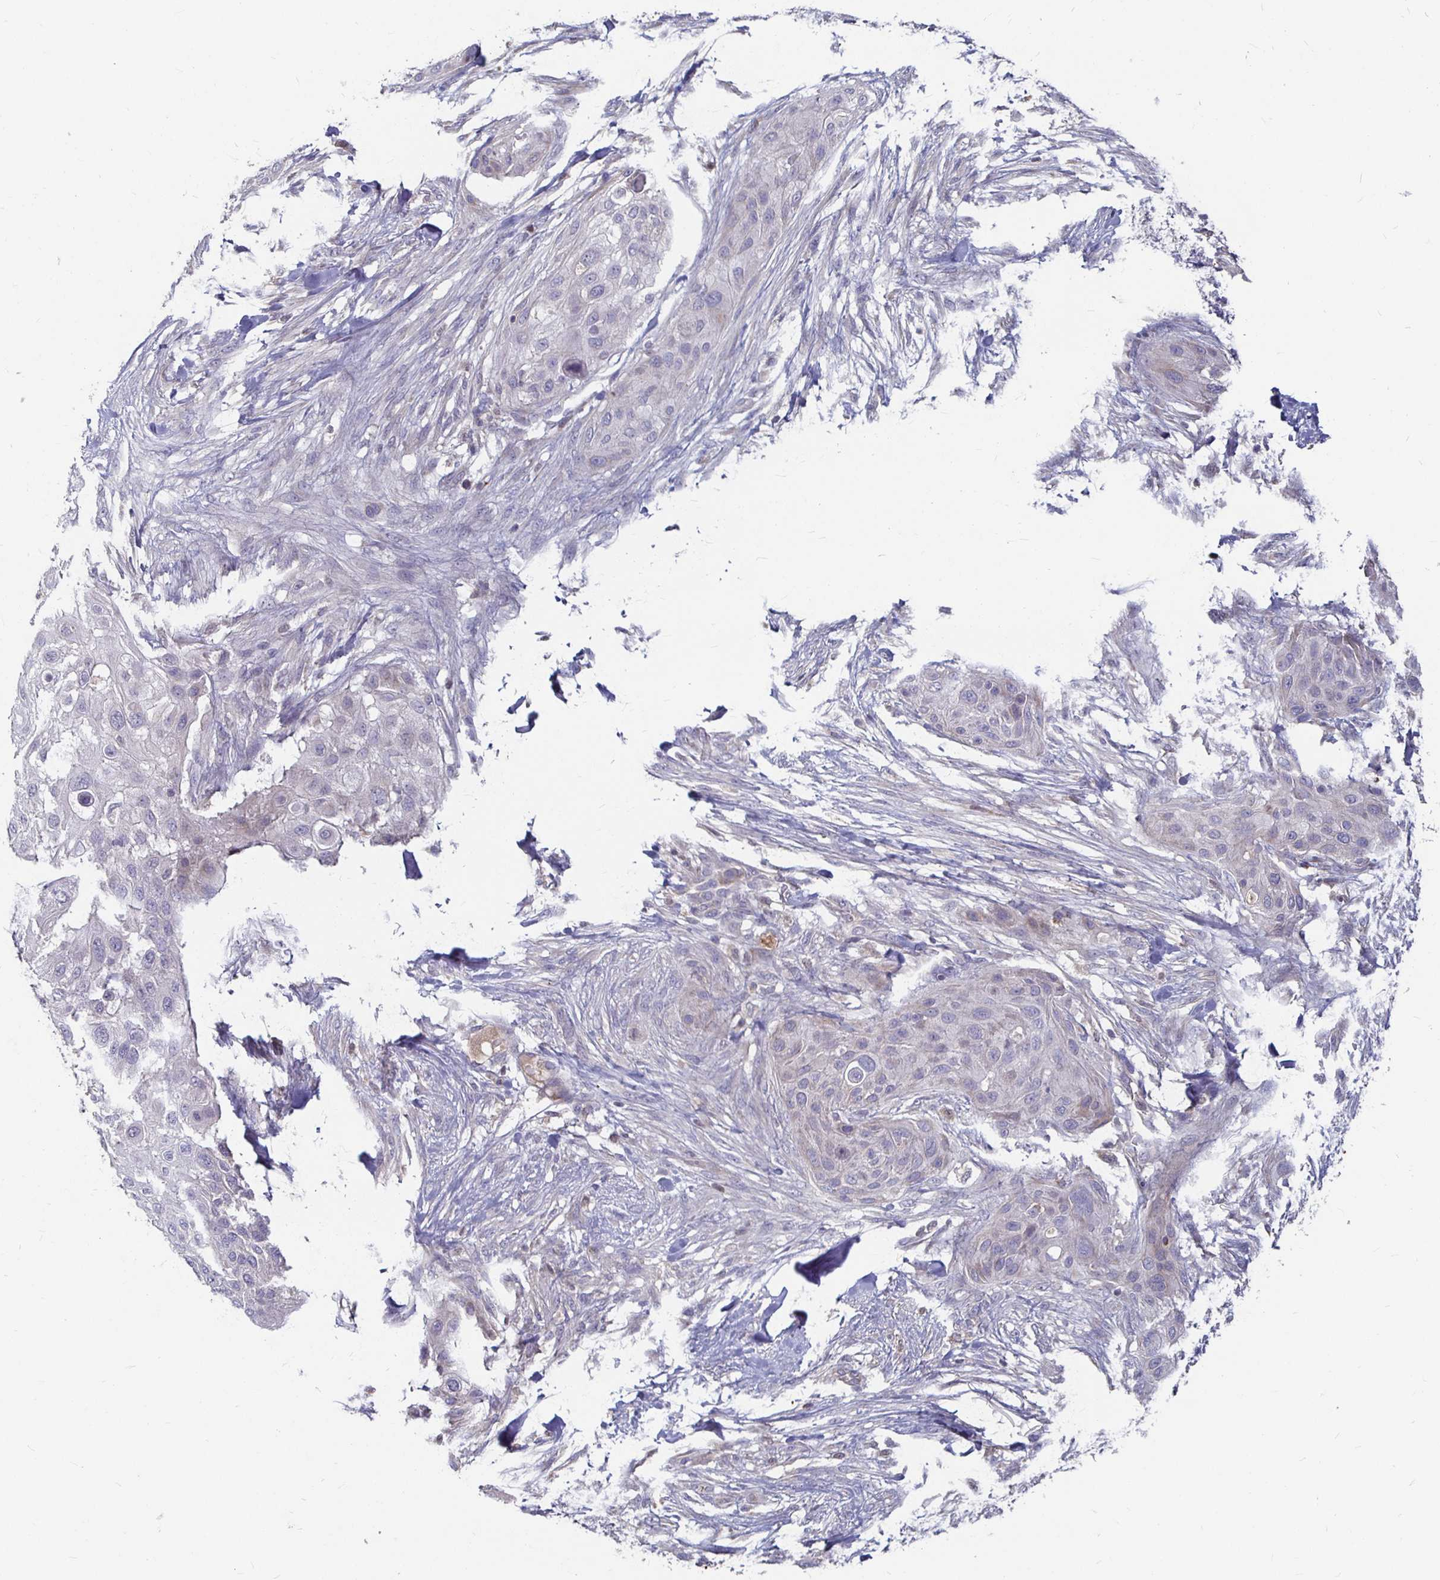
{"staining": {"intensity": "negative", "quantity": "none", "location": "none"}, "tissue": "skin cancer", "cell_type": "Tumor cells", "image_type": "cancer", "snomed": [{"axis": "morphology", "description": "Squamous cell carcinoma, NOS"}, {"axis": "topography", "description": "Skin"}], "caption": "Tumor cells are negative for brown protein staining in skin squamous cell carcinoma.", "gene": "RNF144B", "patient": {"sex": "female", "age": 87}}